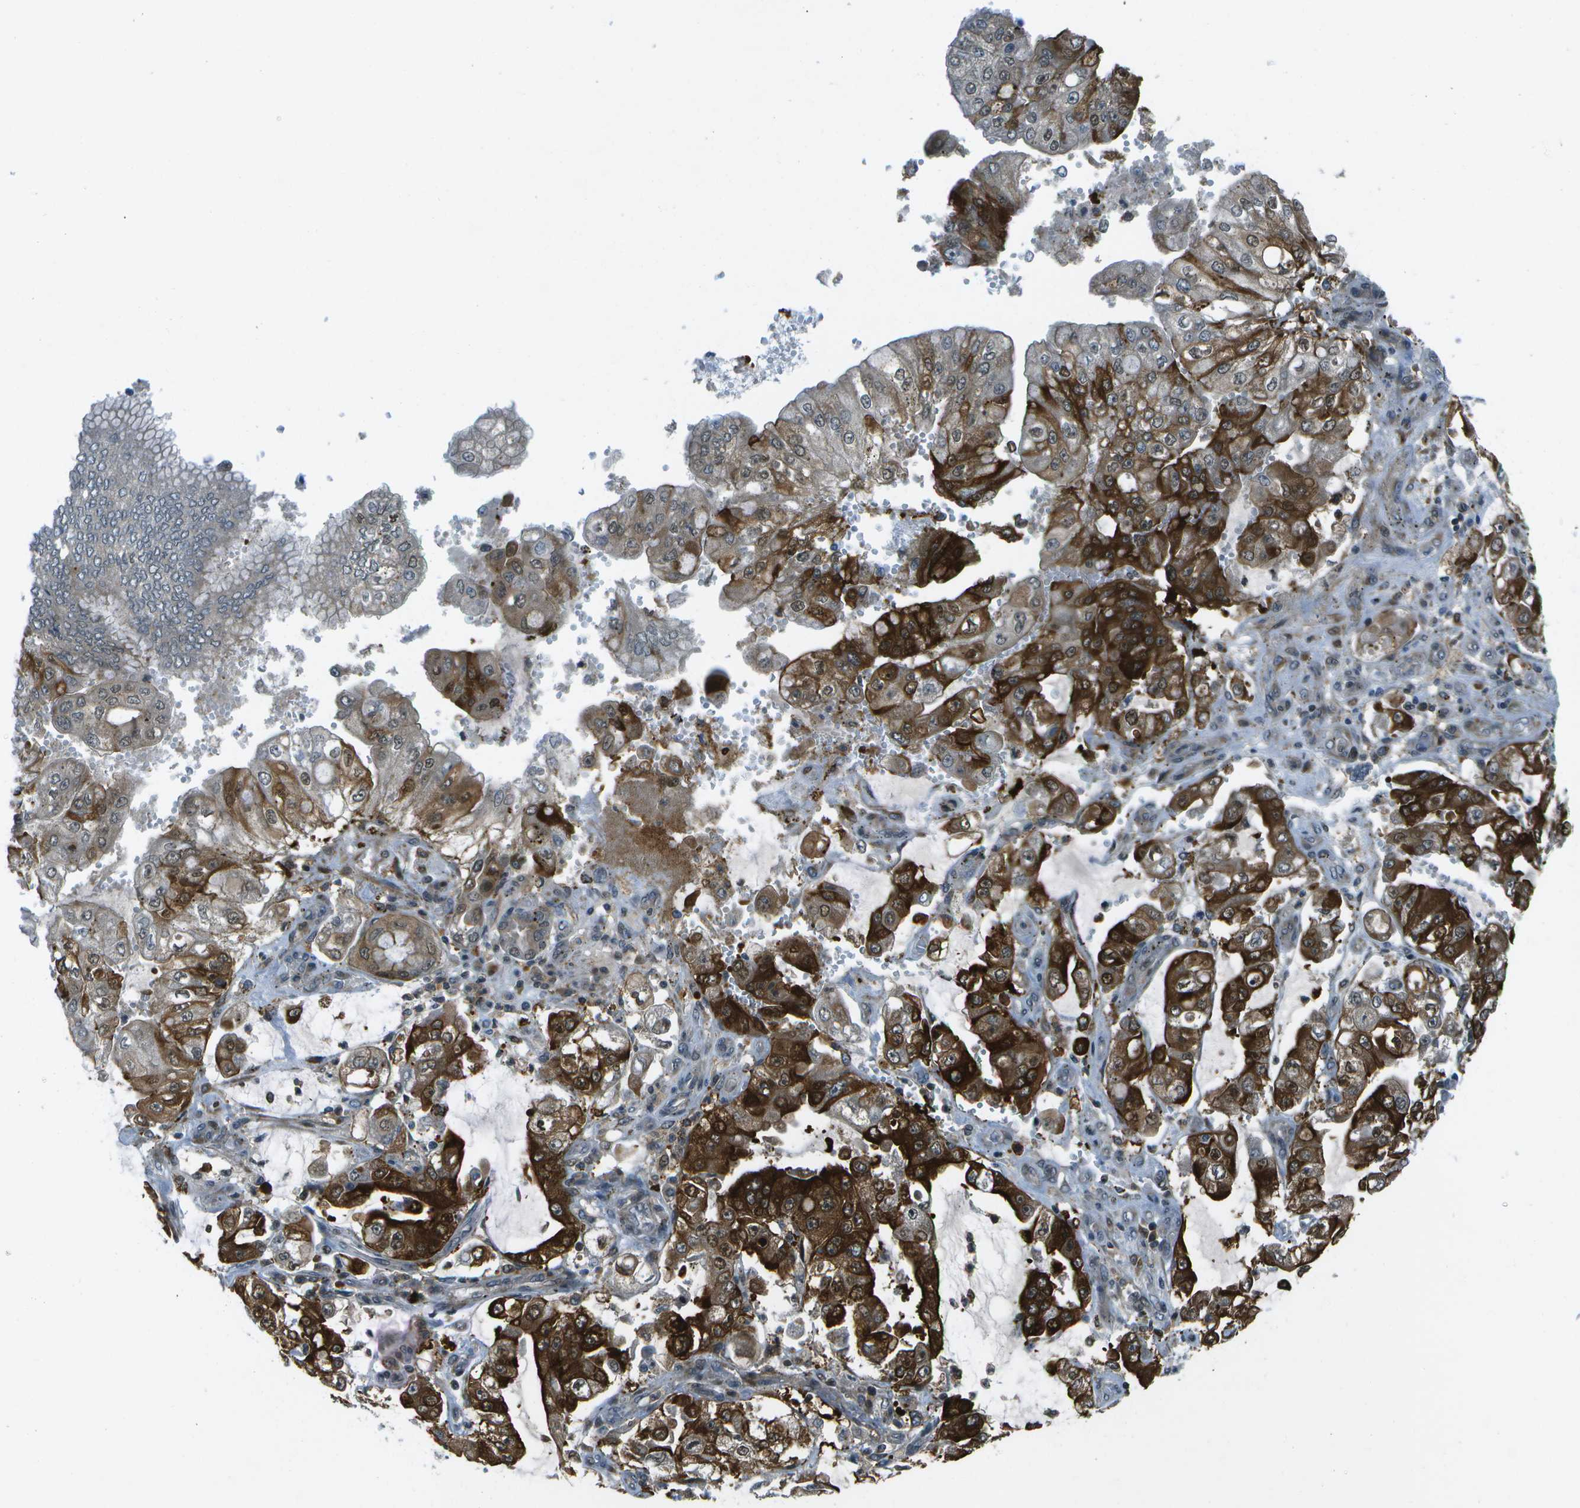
{"staining": {"intensity": "strong", "quantity": ">75%", "location": "cytoplasmic/membranous"}, "tissue": "stomach cancer", "cell_type": "Tumor cells", "image_type": "cancer", "snomed": [{"axis": "morphology", "description": "Adenocarcinoma, NOS"}, {"axis": "topography", "description": "Stomach"}], "caption": "Immunohistochemical staining of stomach cancer demonstrates strong cytoplasmic/membranous protein positivity in approximately >75% of tumor cells.", "gene": "TMEM19", "patient": {"sex": "male", "age": 76}}